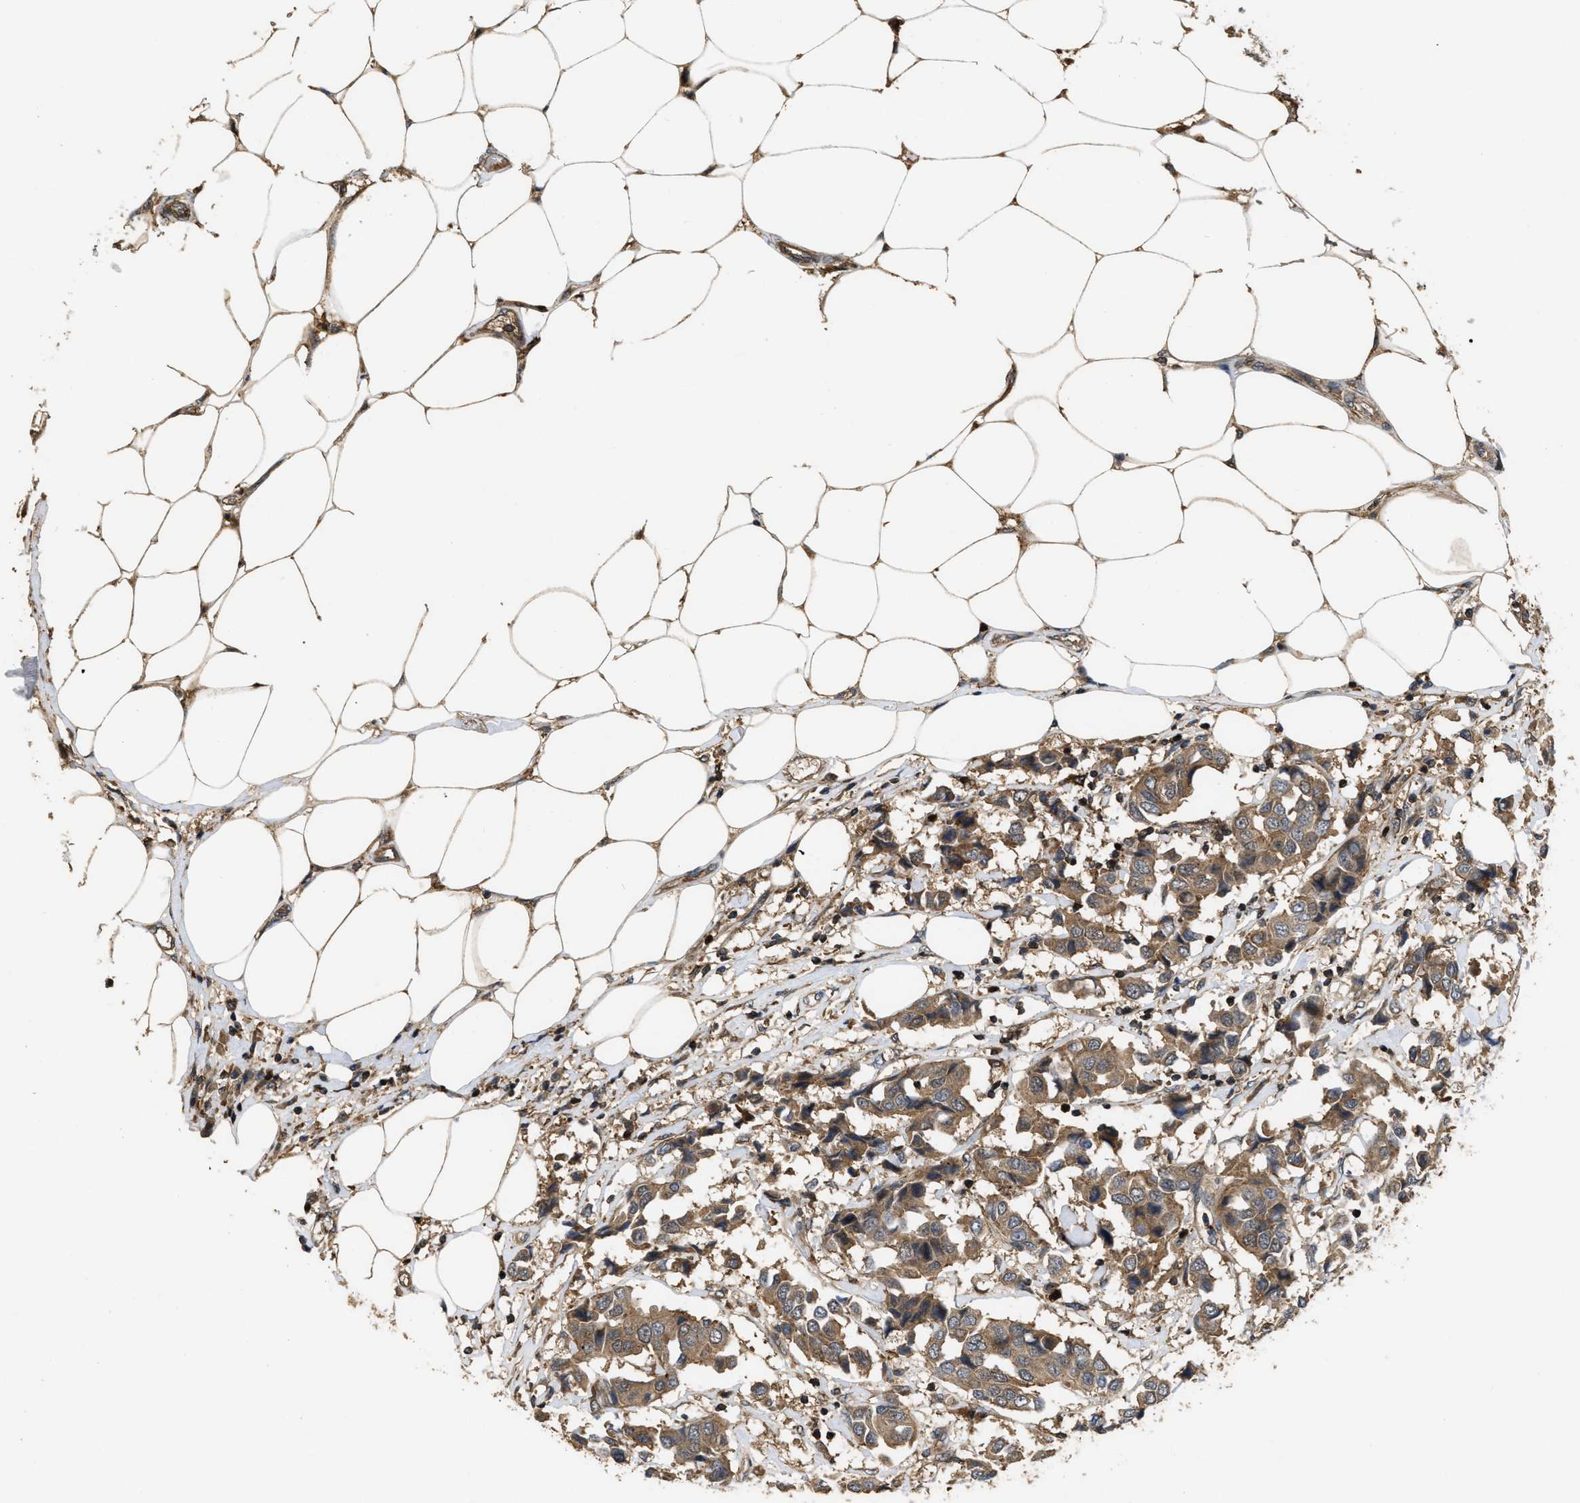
{"staining": {"intensity": "moderate", "quantity": ">75%", "location": "cytoplasmic/membranous"}, "tissue": "breast cancer", "cell_type": "Tumor cells", "image_type": "cancer", "snomed": [{"axis": "morphology", "description": "Duct carcinoma"}, {"axis": "topography", "description": "Breast"}], "caption": "Protein staining shows moderate cytoplasmic/membranous staining in about >75% of tumor cells in invasive ductal carcinoma (breast).", "gene": "CBR3", "patient": {"sex": "female", "age": 80}}